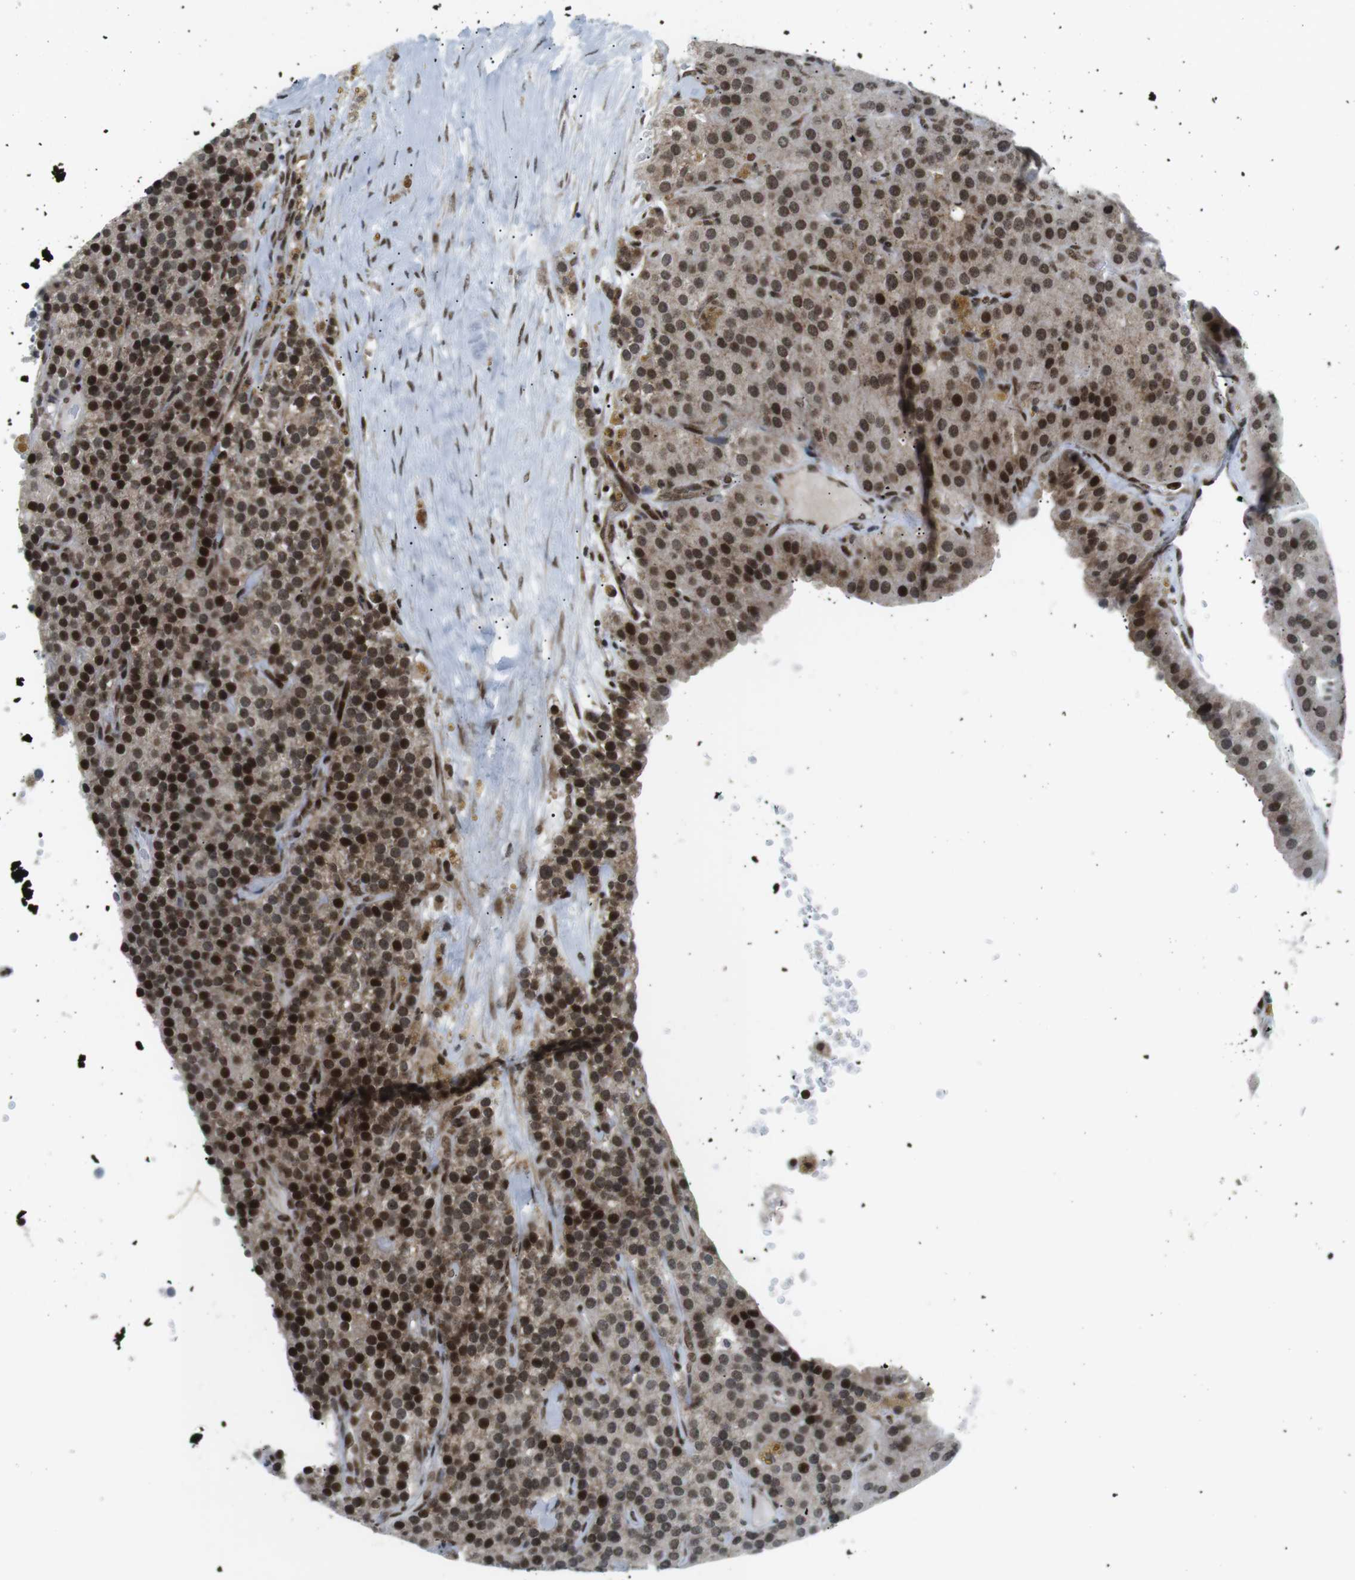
{"staining": {"intensity": "strong", "quantity": ">75%", "location": "cytoplasmic/membranous,nuclear"}, "tissue": "parathyroid gland", "cell_type": "Glandular cells", "image_type": "normal", "snomed": [{"axis": "morphology", "description": "Normal tissue, NOS"}, {"axis": "morphology", "description": "Adenoma, NOS"}, {"axis": "topography", "description": "Parathyroid gland"}], "caption": "Immunohistochemistry (IHC) image of unremarkable parathyroid gland stained for a protein (brown), which exhibits high levels of strong cytoplasmic/membranous,nuclear staining in approximately >75% of glandular cells.", "gene": "CDC27", "patient": {"sex": "female", "age": 86}}